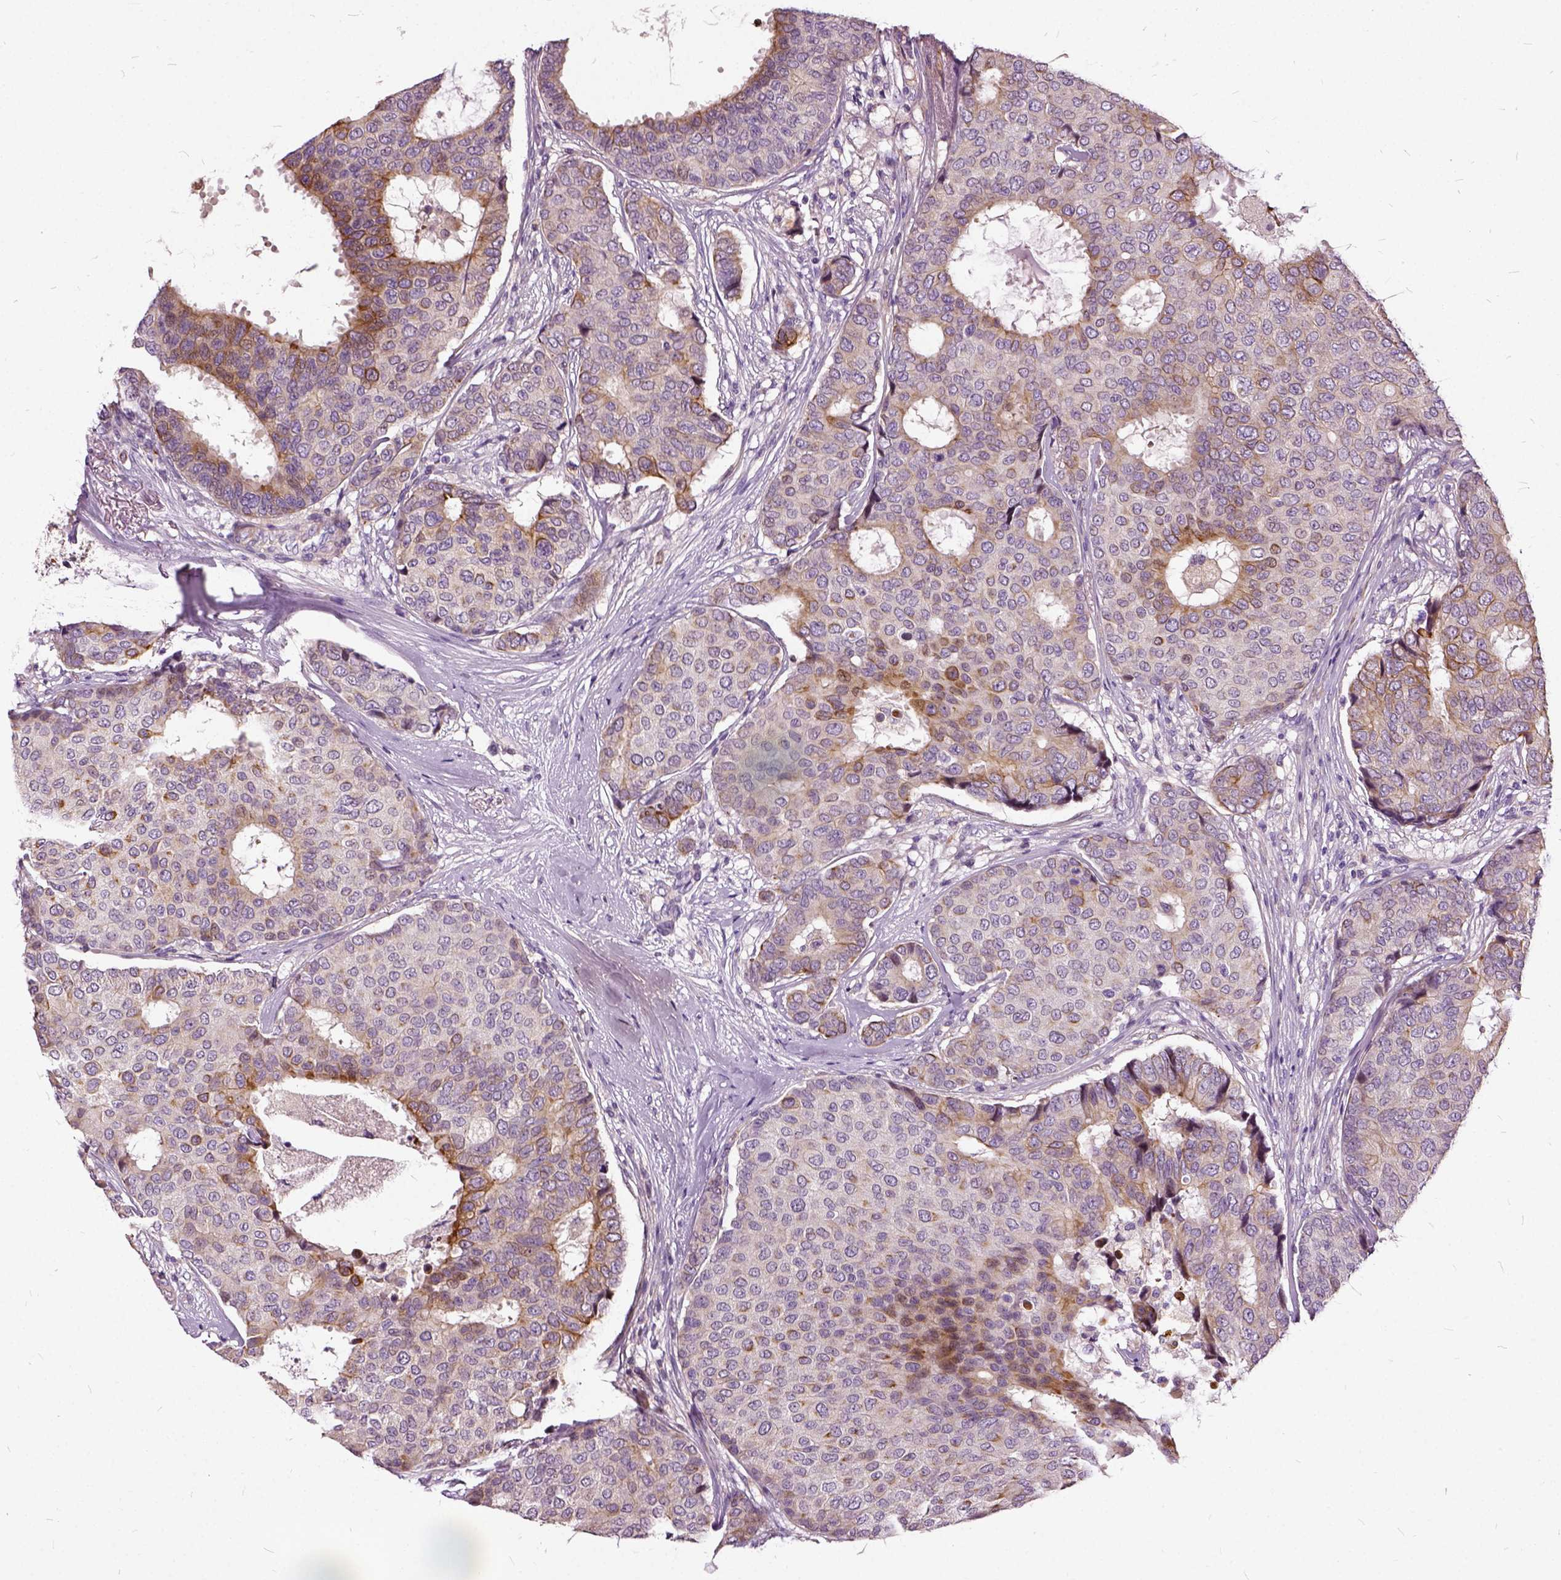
{"staining": {"intensity": "moderate", "quantity": "<25%", "location": "cytoplasmic/membranous"}, "tissue": "breast cancer", "cell_type": "Tumor cells", "image_type": "cancer", "snomed": [{"axis": "morphology", "description": "Duct carcinoma"}, {"axis": "topography", "description": "Breast"}], "caption": "A micrograph of human breast cancer (infiltrating ductal carcinoma) stained for a protein shows moderate cytoplasmic/membranous brown staining in tumor cells. (DAB = brown stain, brightfield microscopy at high magnification).", "gene": "ILRUN", "patient": {"sex": "female", "age": 75}}